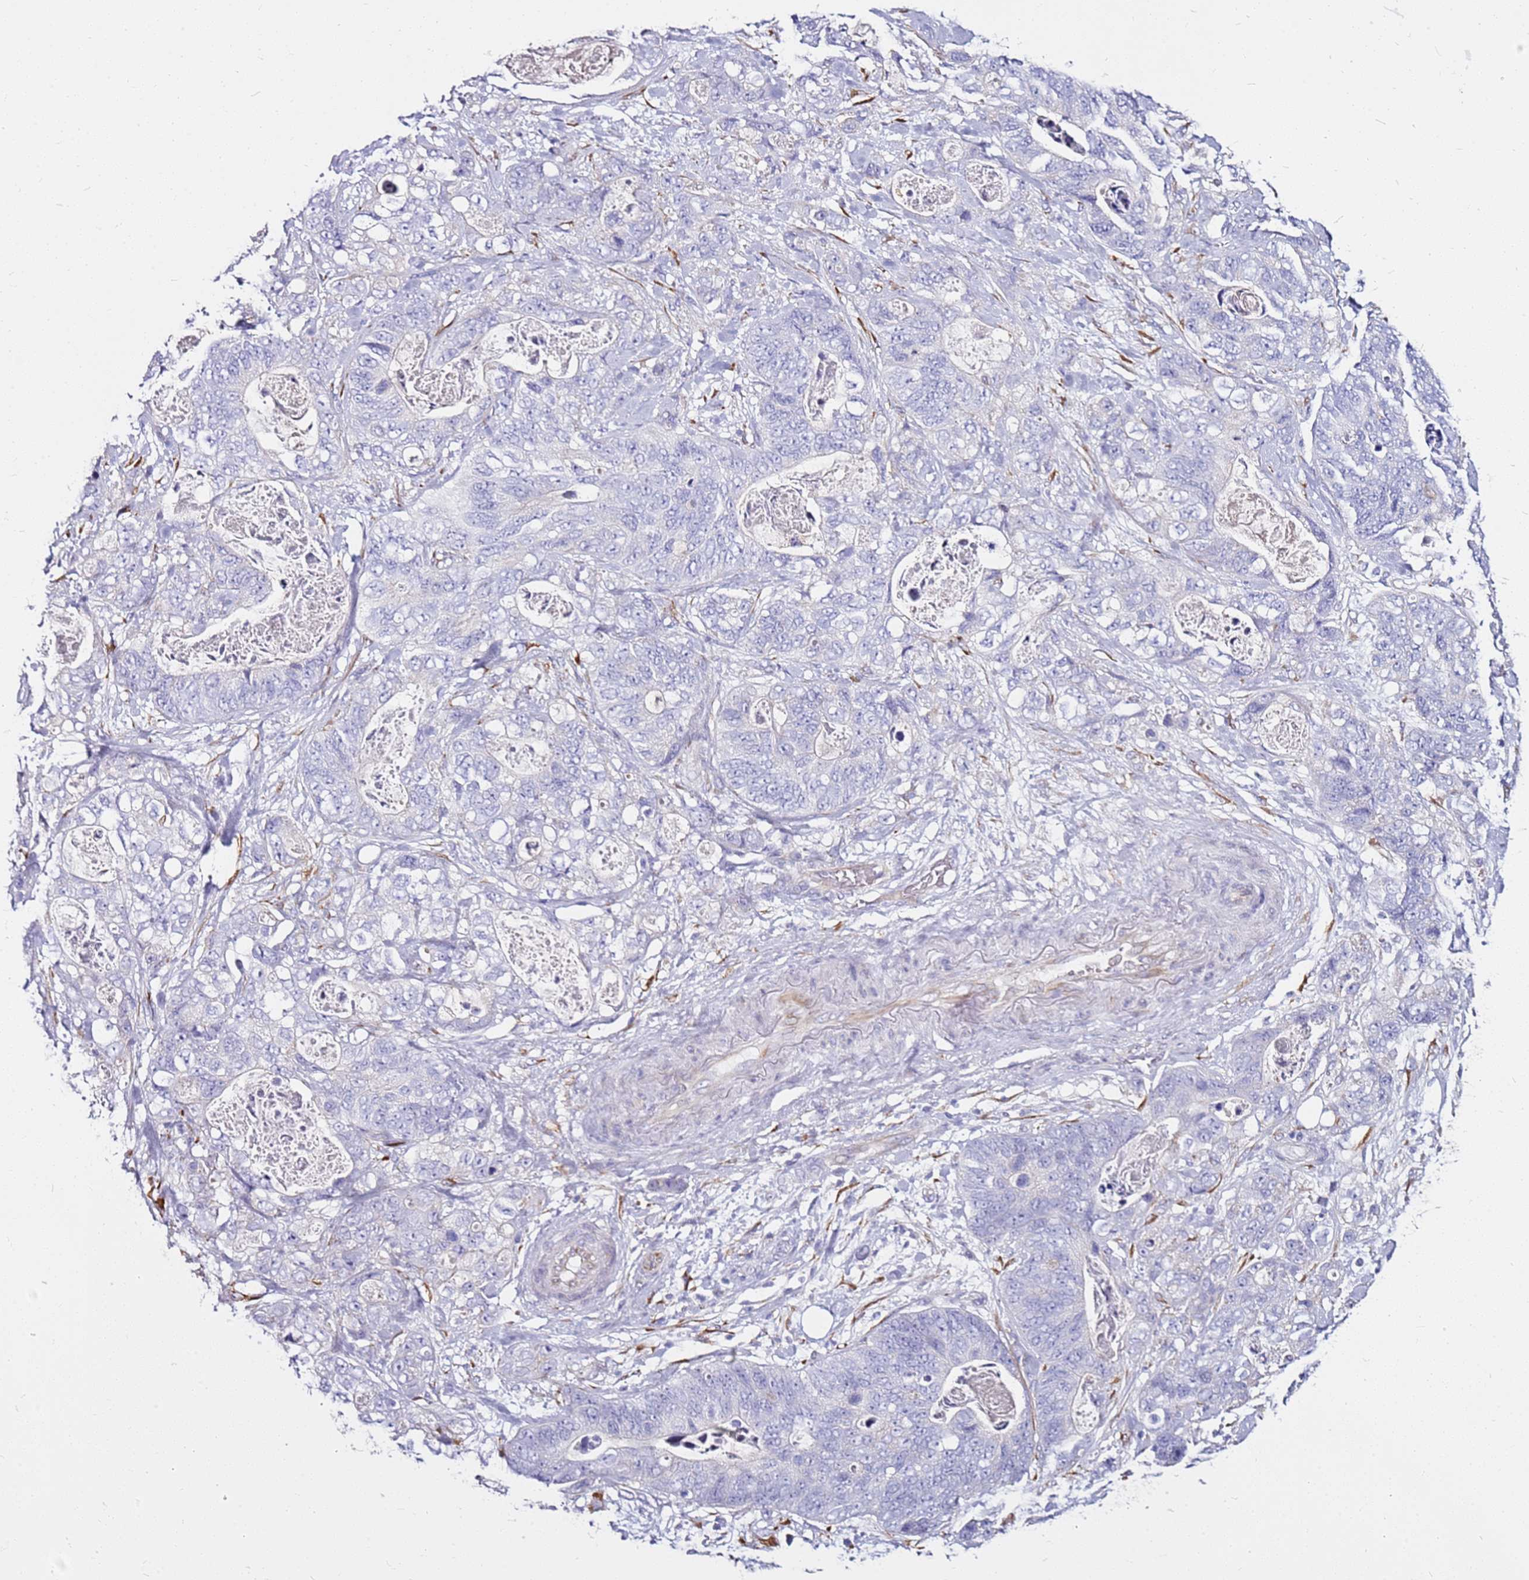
{"staining": {"intensity": "negative", "quantity": "none", "location": "none"}, "tissue": "stomach cancer", "cell_type": "Tumor cells", "image_type": "cancer", "snomed": [{"axis": "morphology", "description": "Normal tissue, NOS"}, {"axis": "morphology", "description": "Adenocarcinoma, NOS"}, {"axis": "topography", "description": "Stomach"}], "caption": "Stomach adenocarcinoma stained for a protein using IHC displays no expression tumor cells.", "gene": "CASD1", "patient": {"sex": "female", "age": 89}}